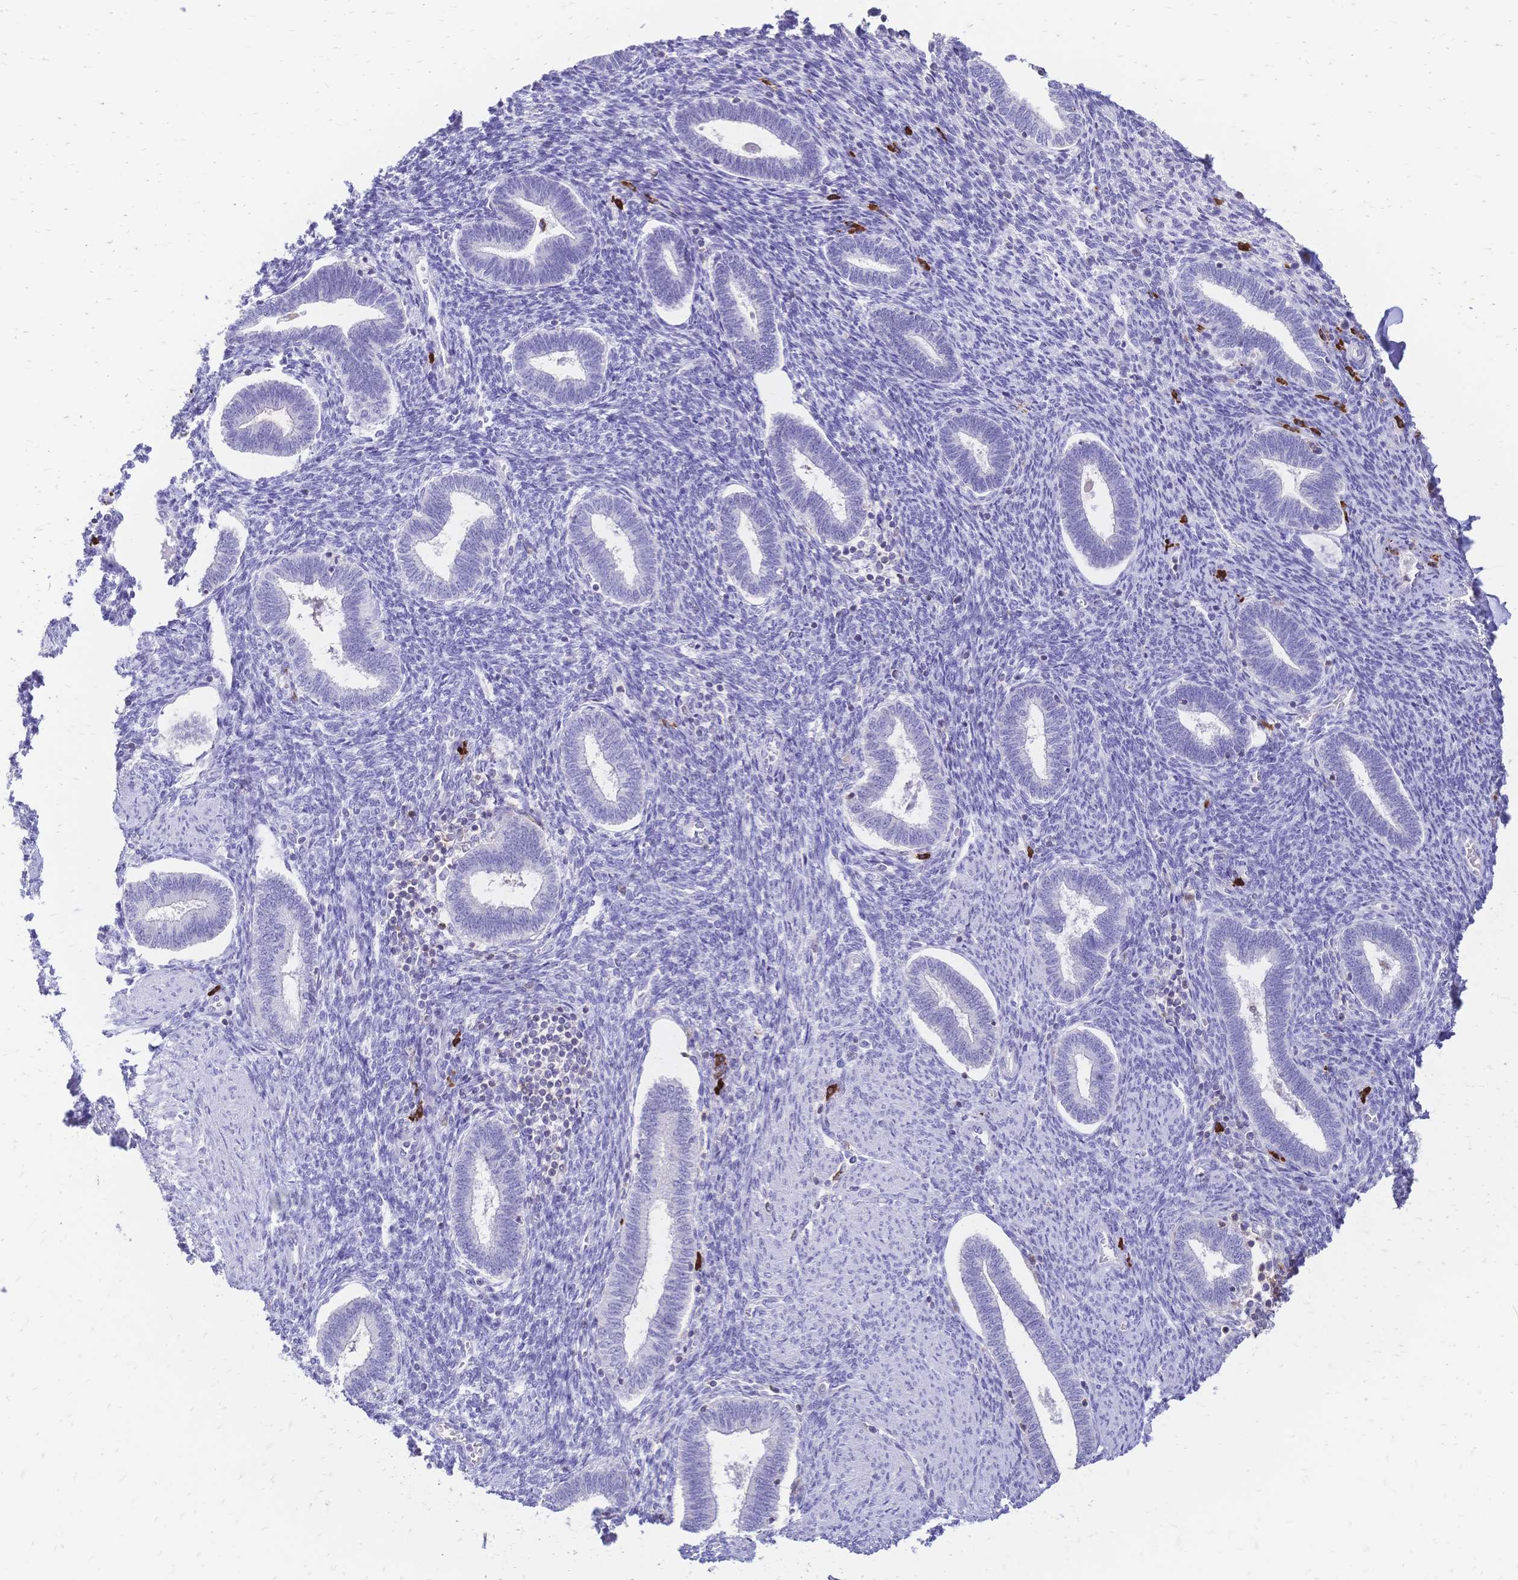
{"staining": {"intensity": "negative", "quantity": "none", "location": "none"}, "tissue": "endometrium", "cell_type": "Cells in endometrial stroma", "image_type": "normal", "snomed": [{"axis": "morphology", "description": "Normal tissue, NOS"}, {"axis": "topography", "description": "Endometrium"}], "caption": "Human endometrium stained for a protein using immunohistochemistry (IHC) displays no staining in cells in endometrial stroma.", "gene": "IL2RA", "patient": {"sex": "female", "age": 42}}